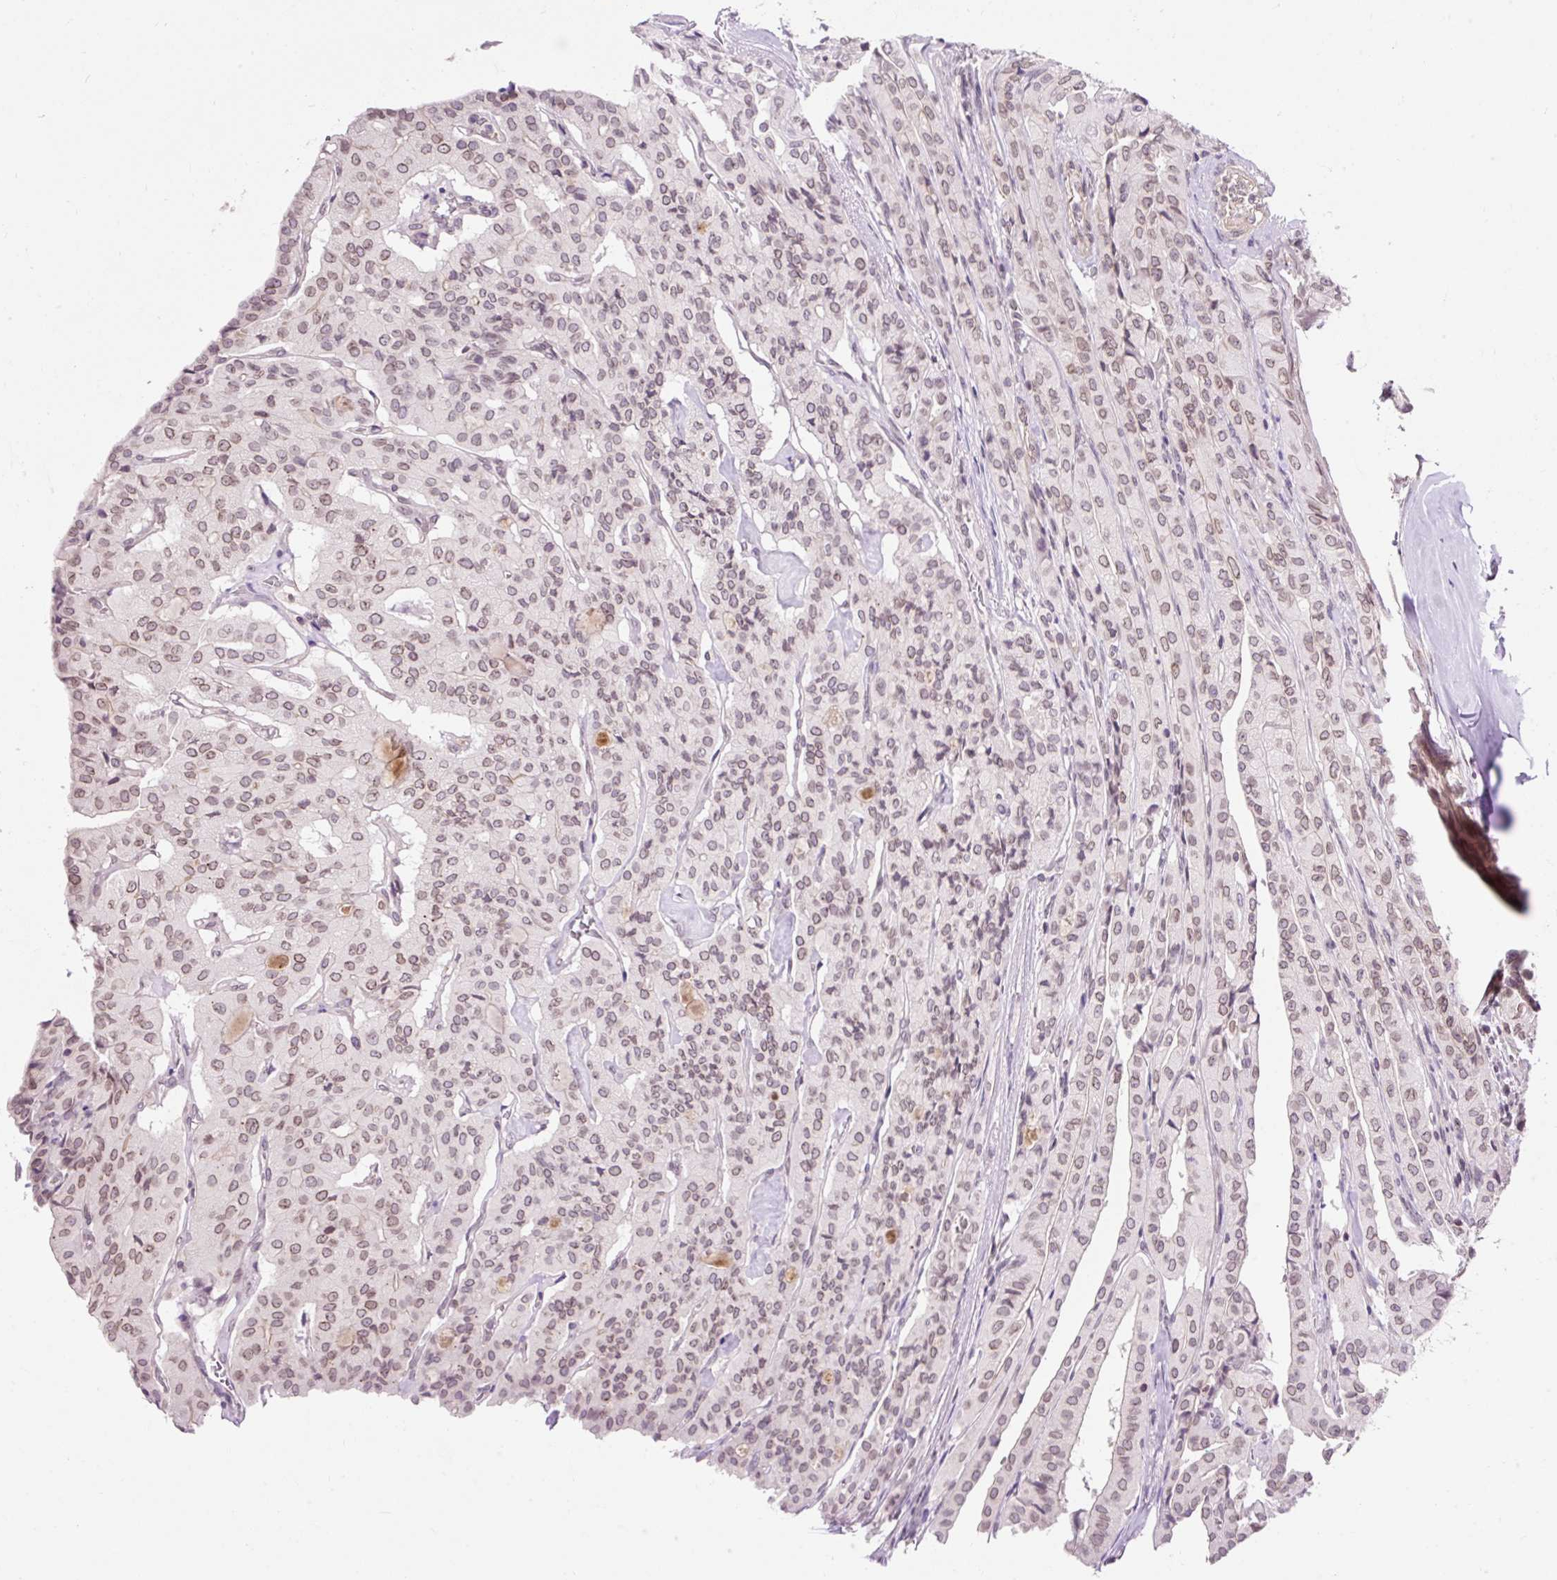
{"staining": {"intensity": "weak", "quantity": ">75%", "location": "cytoplasmic/membranous,nuclear"}, "tissue": "thyroid cancer", "cell_type": "Tumor cells", "image_type": "cancer", "snomed": [{"axis": "morphology", "description": "Papillary adenocarcinoma, NOS"}, {"axis": "topography", "description": "Thyroid gland"}], "caption": "This is an image of immunohistochemistry staining of thyroid cancer (papillary adenocarcinoma), which shows weak positivity in the cytoplasmic/membranous and nuclear of tumor cells.", "gene": "ZNF610", "patient": {"sex": "female", "age": 59}}